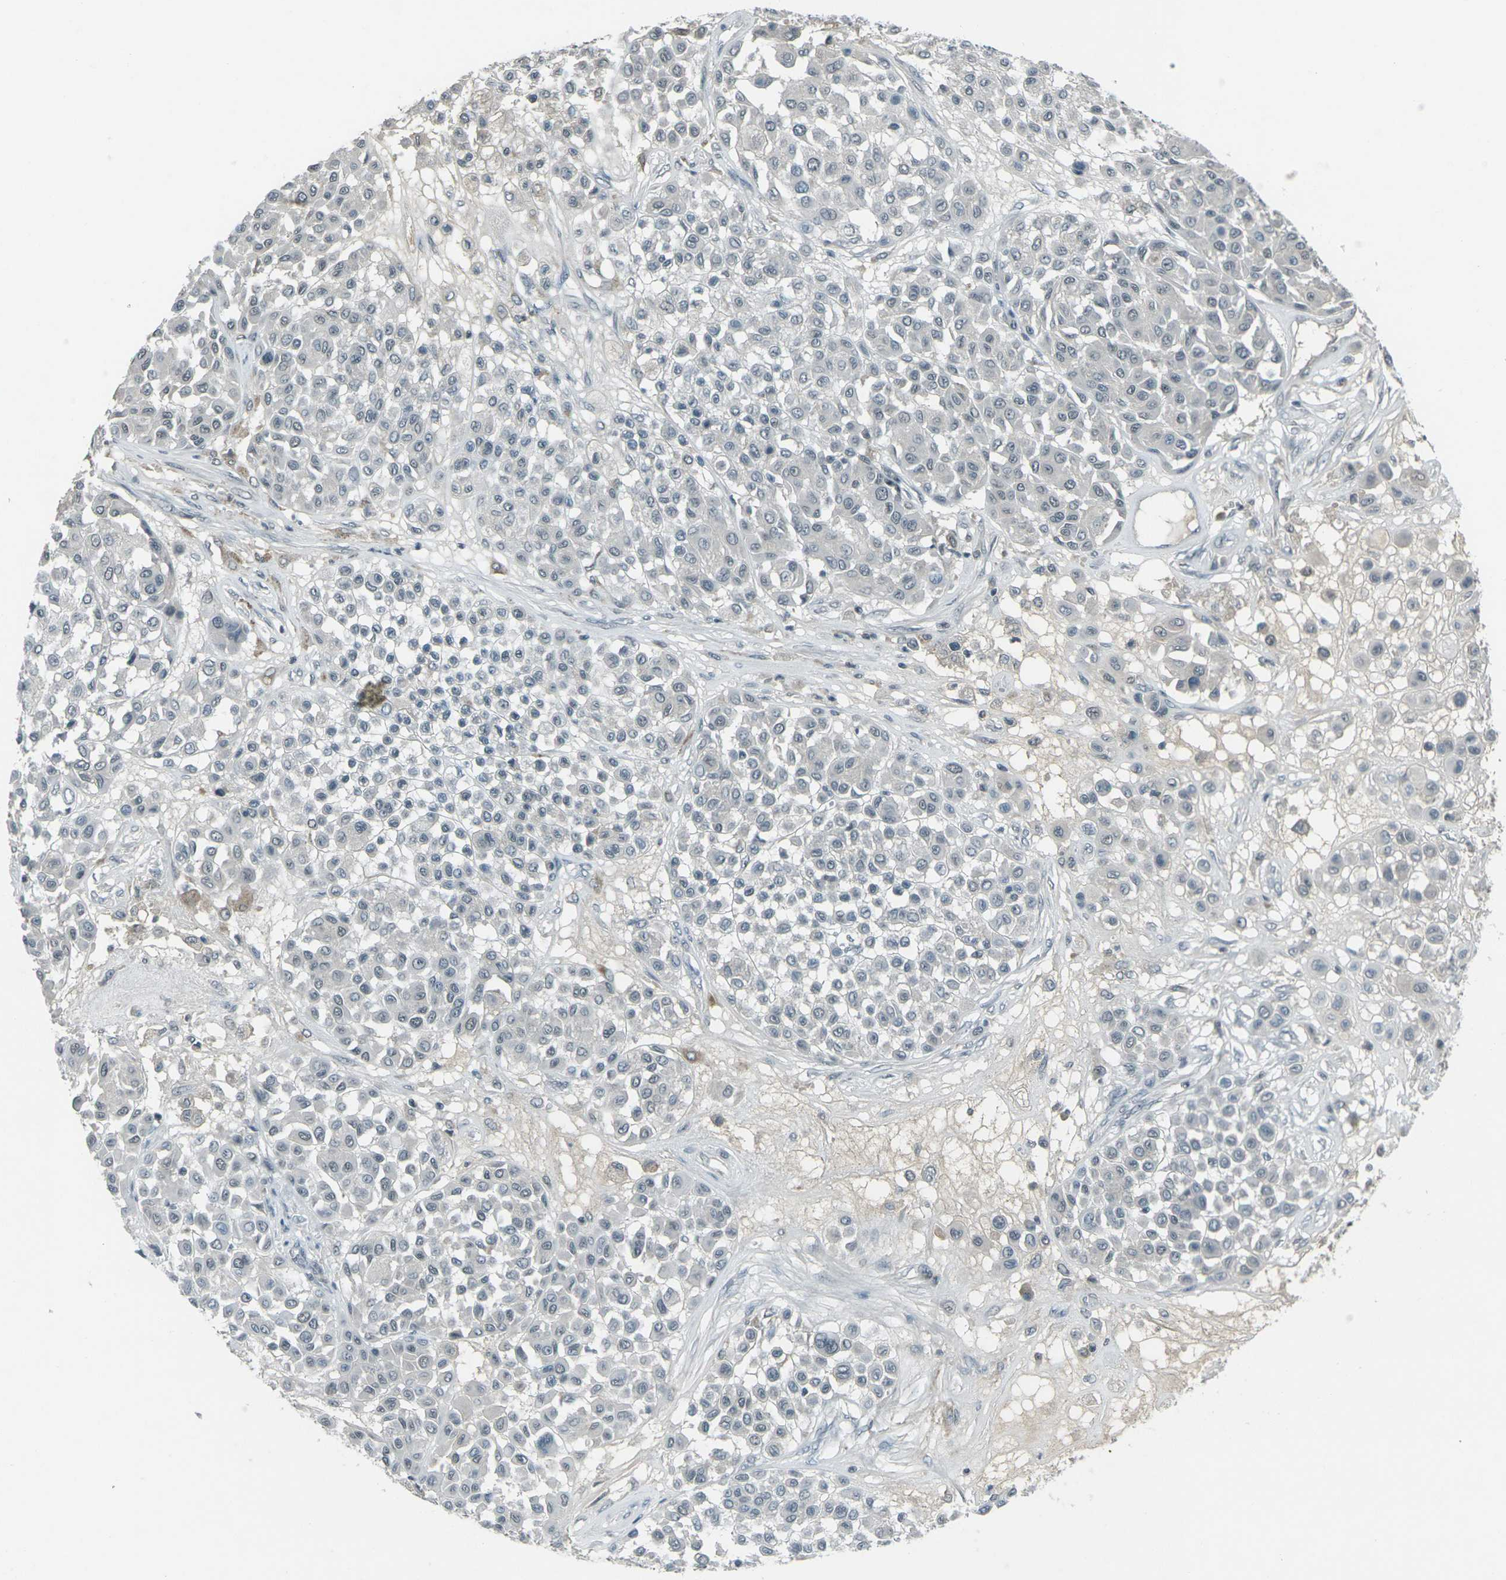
{"staining": {"intensity": "negative", "quantity": "none", "location": "none"}, "tissue": "melanoma", "cell_type": "Tumor cells", "image_type": "cancer", "snomed": [{"axis": "morphology", "description": "Malignant melanoma, Metastatic site"}, {"axis": "topography", "description": "Soft tissue"}], "caption": "Protein analysis of malignant melanoma (metastatic site) shows no significant staining in tumor cells. The staining was performed using DAB to visualize the protein expression in brown, while the nuclei were stained in blue with hematoxylin (Magnification: 20x).", "gene": "GPR19", "patient": {"sex": "male", "age": 41}}